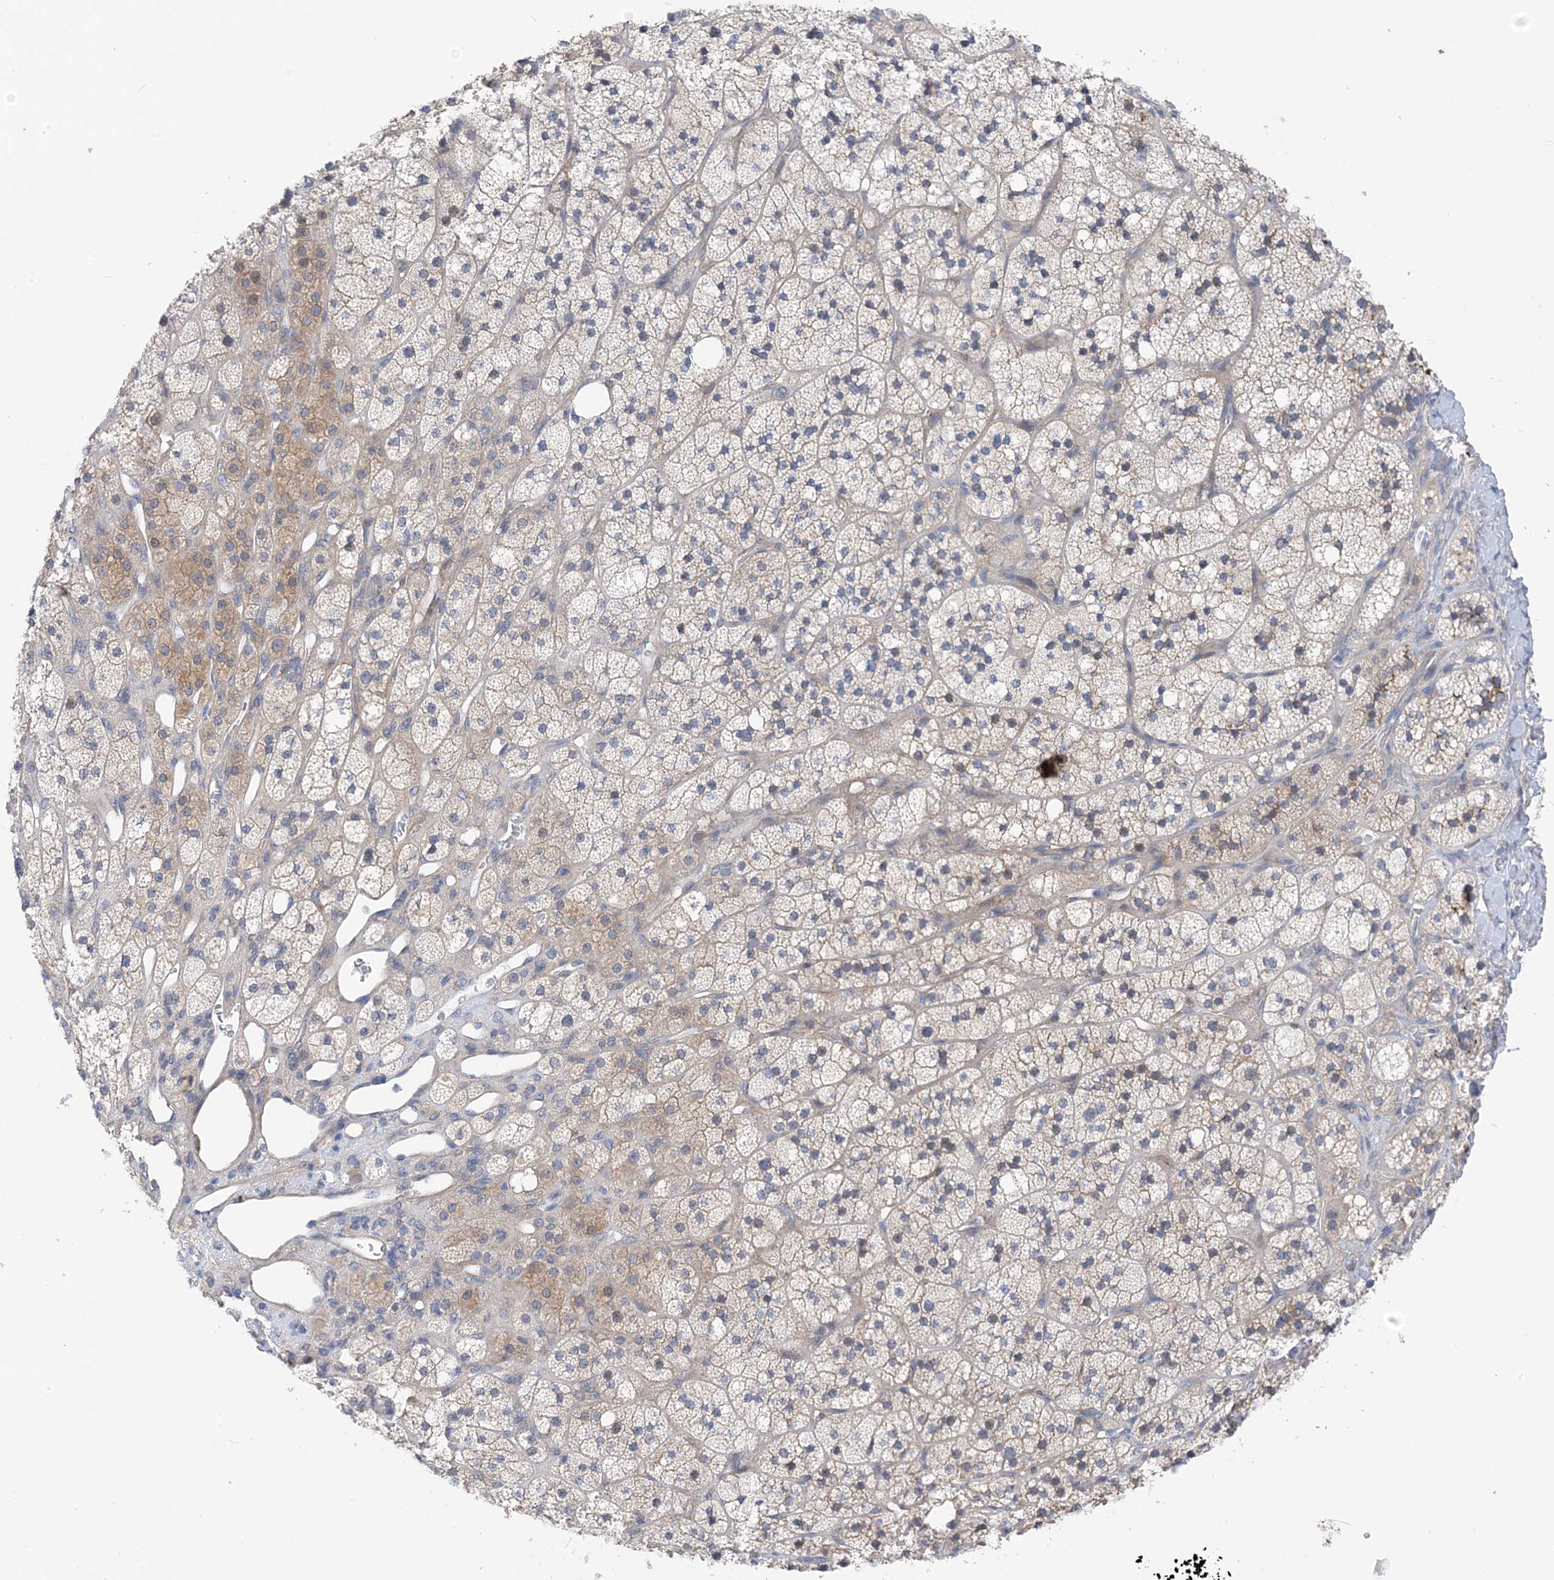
{"staining": {"intensity": "moderate", "quantity": "<25%", "location": "cytoplasmic/membranous"}, "tissue": "adrenal gland", "cell_type": "Glandular cells", "image_type": "normal", "snomed": [{"axis": "morphology", "description": "Normal tissue, NOS"}, {"axis": "topography", "description": "Adrenal gland"}], "caption": "Human adrenal gland stained with a brown dye reveals moderate cytoplasmic/membranous positive positivity in approximately <25% of glandular cells.", "gene": "PLEKHA3", "patient": {"sex": "male", "age": 61}}